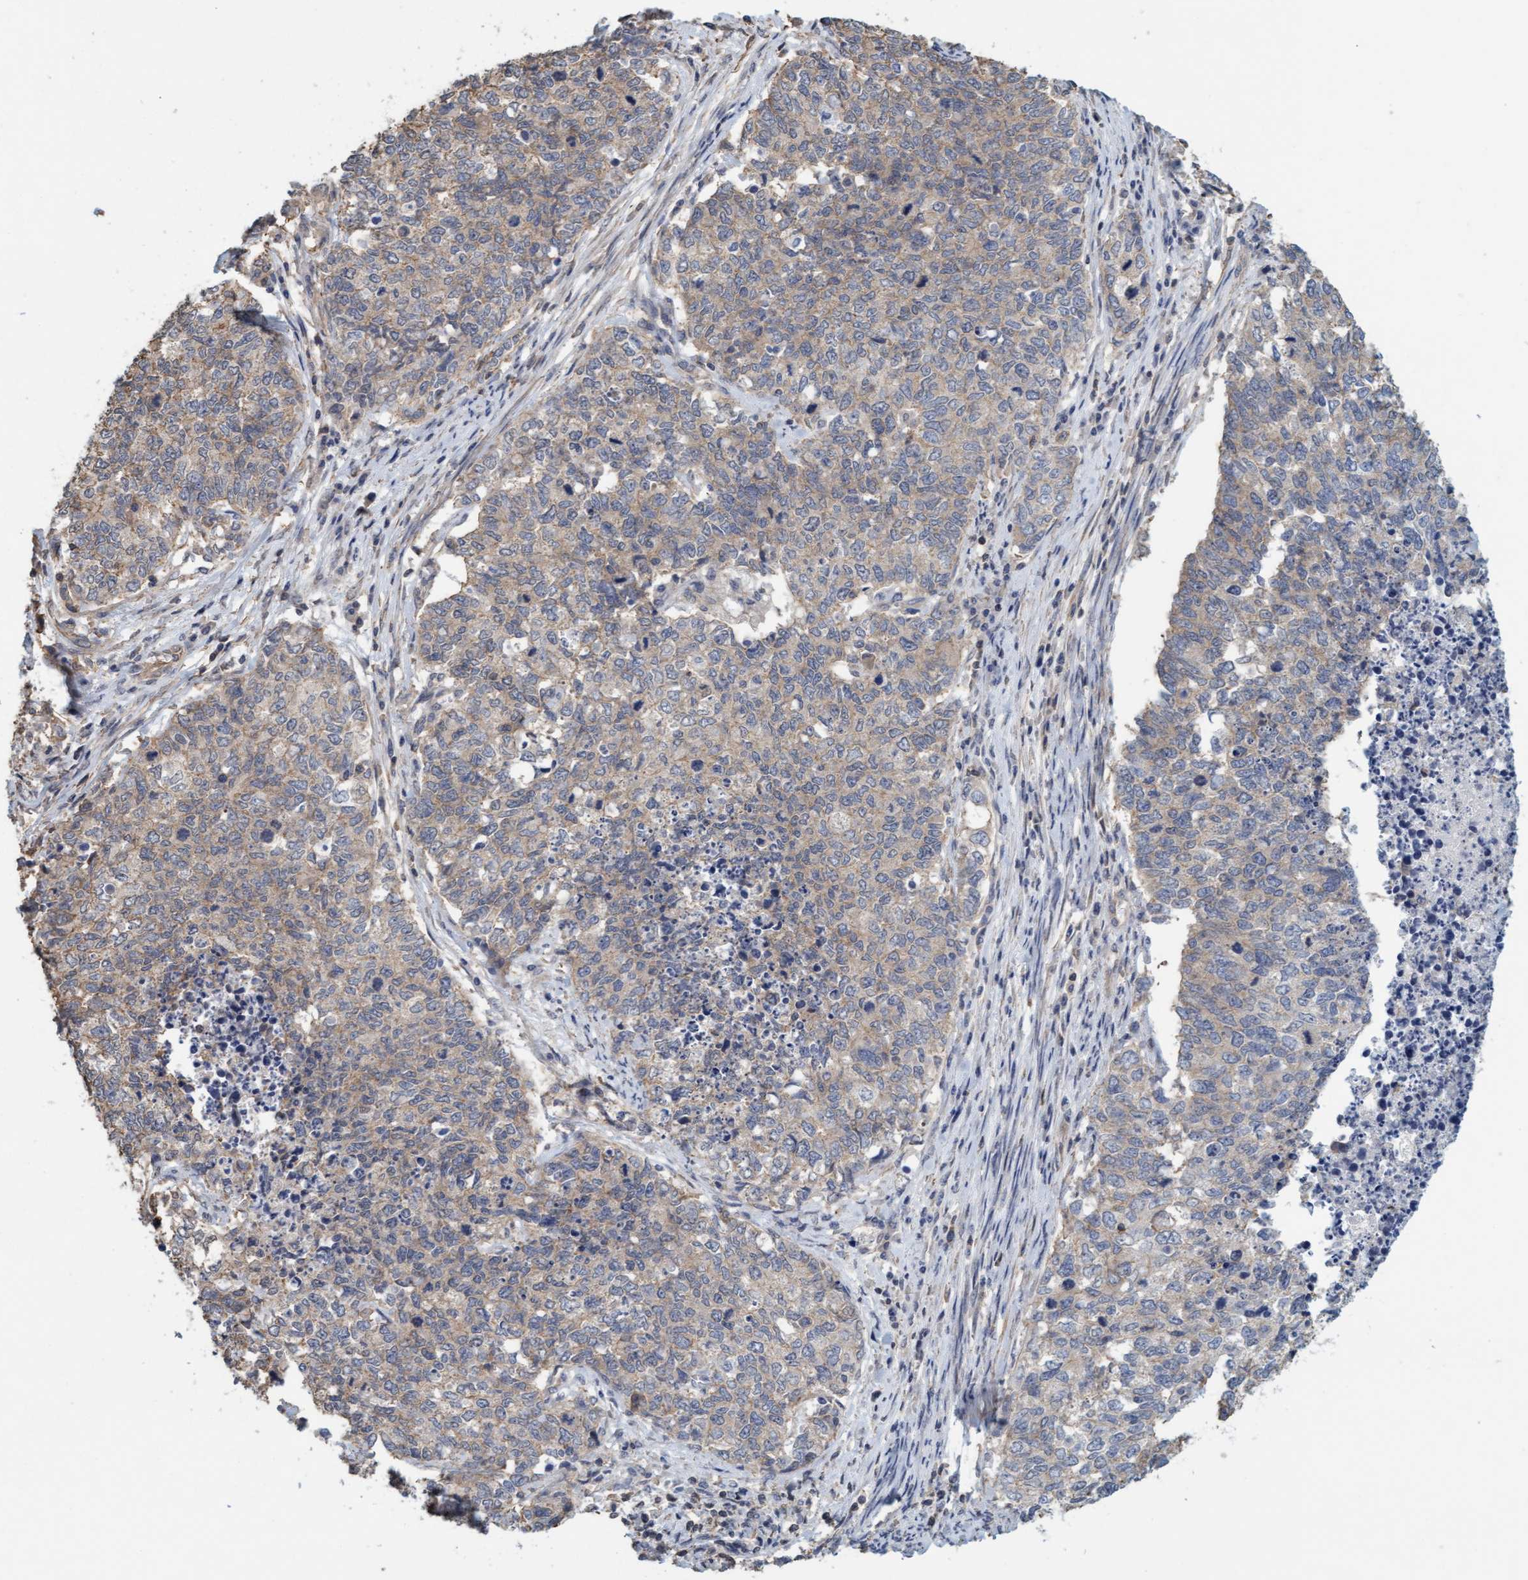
{"staining": {"intensity": "weak", "quantity": "25%-75%", "location": "cytoplasmic/membranous"}, "tissue": "cervical cancer", "cell_type": "Tumor cells", "image_type": "cancer", "snomed": [{"axis": "morphology", "description": "Squamous cell carcinoma, NOS"}, {"axis": "topography", "description": "Cervix"}], "caption": "This is an image of IHC staining of cervical cancer (squamous cell carcinoma), which shows weak expression in the cytoplasmic/membranous of tumor cells.", "gene": "FXR2", "patient": {"sex": "female", "age": 63}}